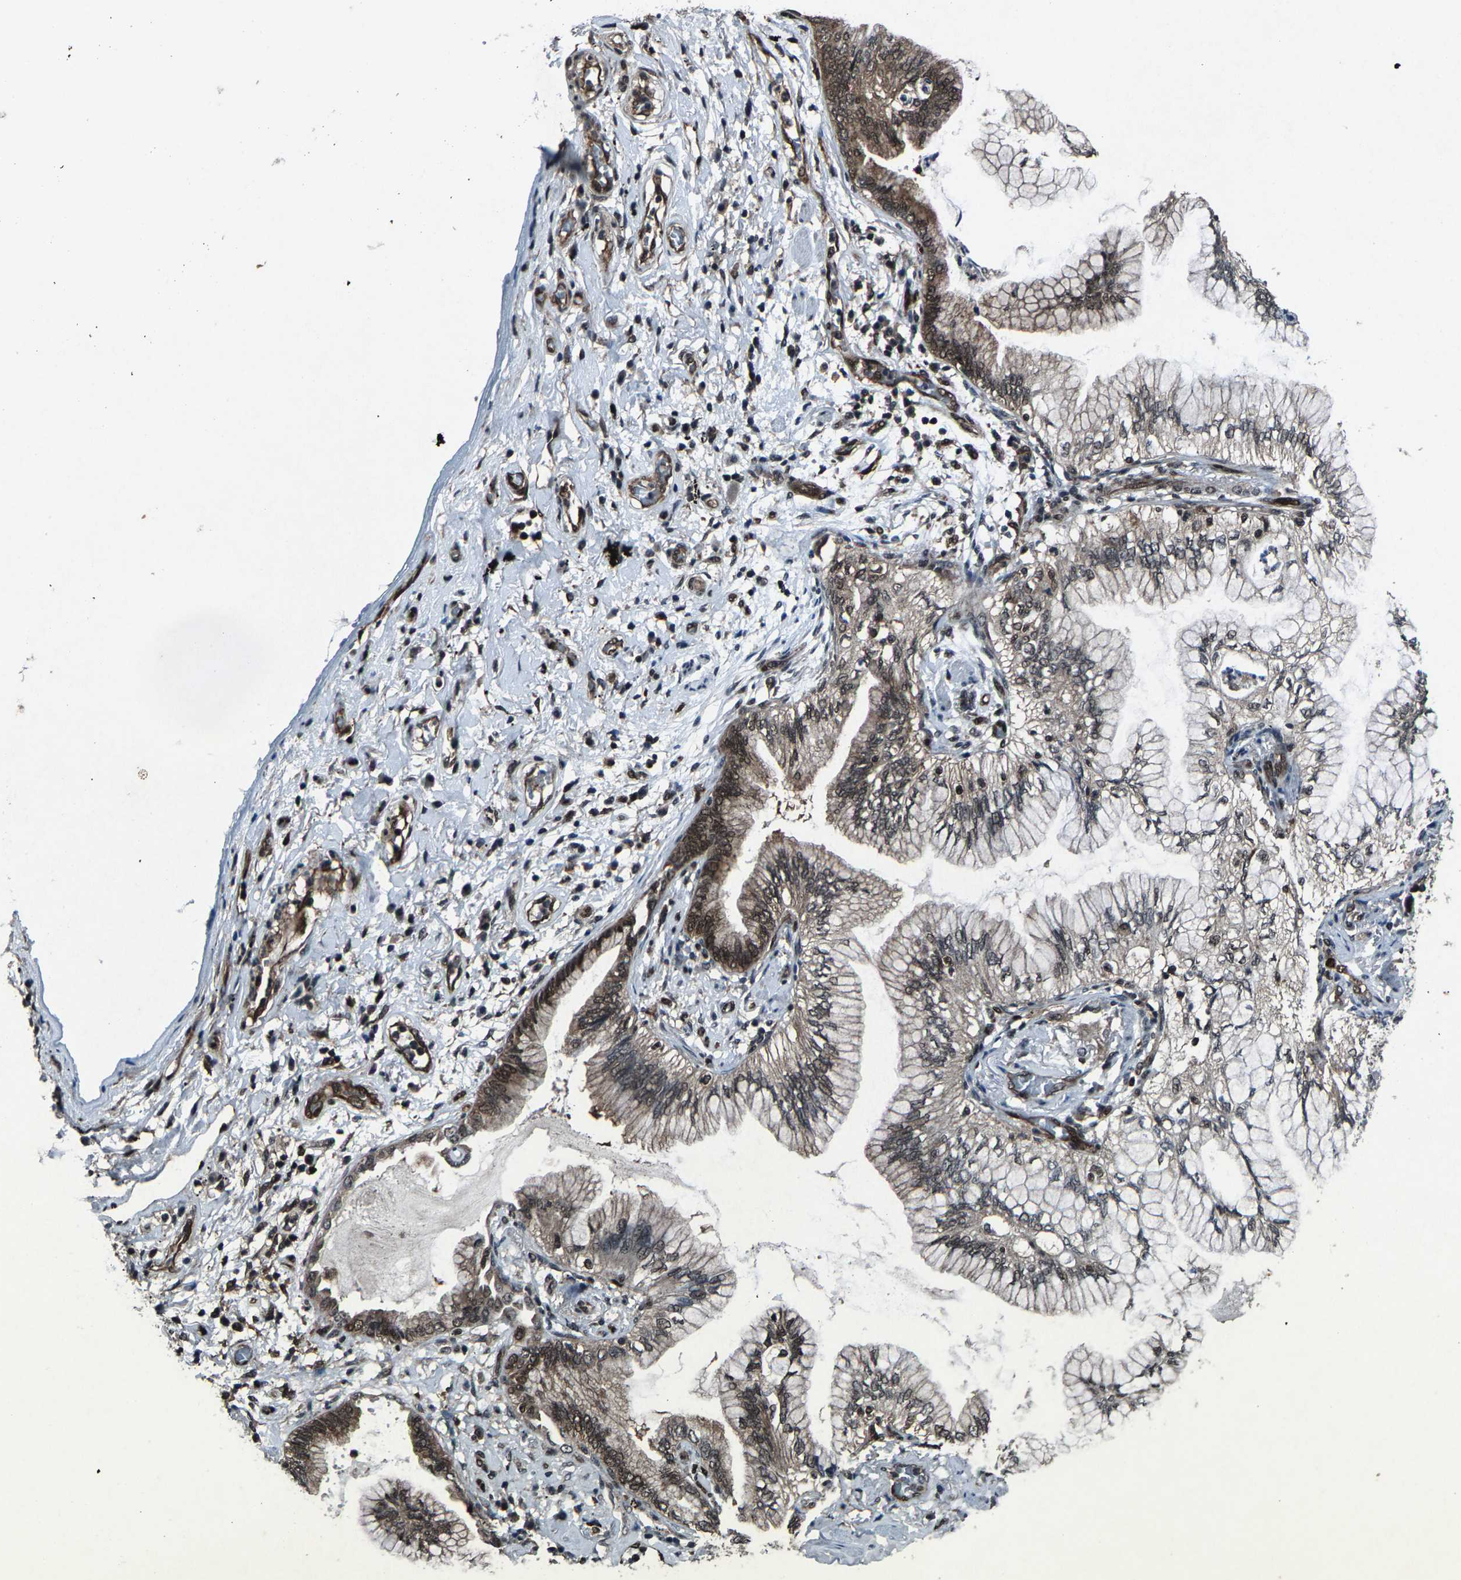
{"staining": {"intensity": "moderate", "quantity": "25%-75%", "location": "cytoplasmic/membranous,nuclear"}, "tissue": "lung cancer", "cell_type": "Tumor cells", "image_type": "cancer", "snomed": [{"axis": "morphology", "description": "Normal tissue, NOS"}, {"axis": "morphology", "description": "Adenocarcinoma, NOS"}, {"axis": "topography", "description": "Bronchus"}, {"axis": "topography", "description": "Lung"}], "caption": "Lung cancer (adenocarcinoma) was stained to show a protein in brown. There is medium levels of moderate cytoplasmic/membranous and nuclear staining in approximately 25%-75% of tumor cells.", "gene": "ATXN3", "patient": {"sex": "female", "age": 70}}